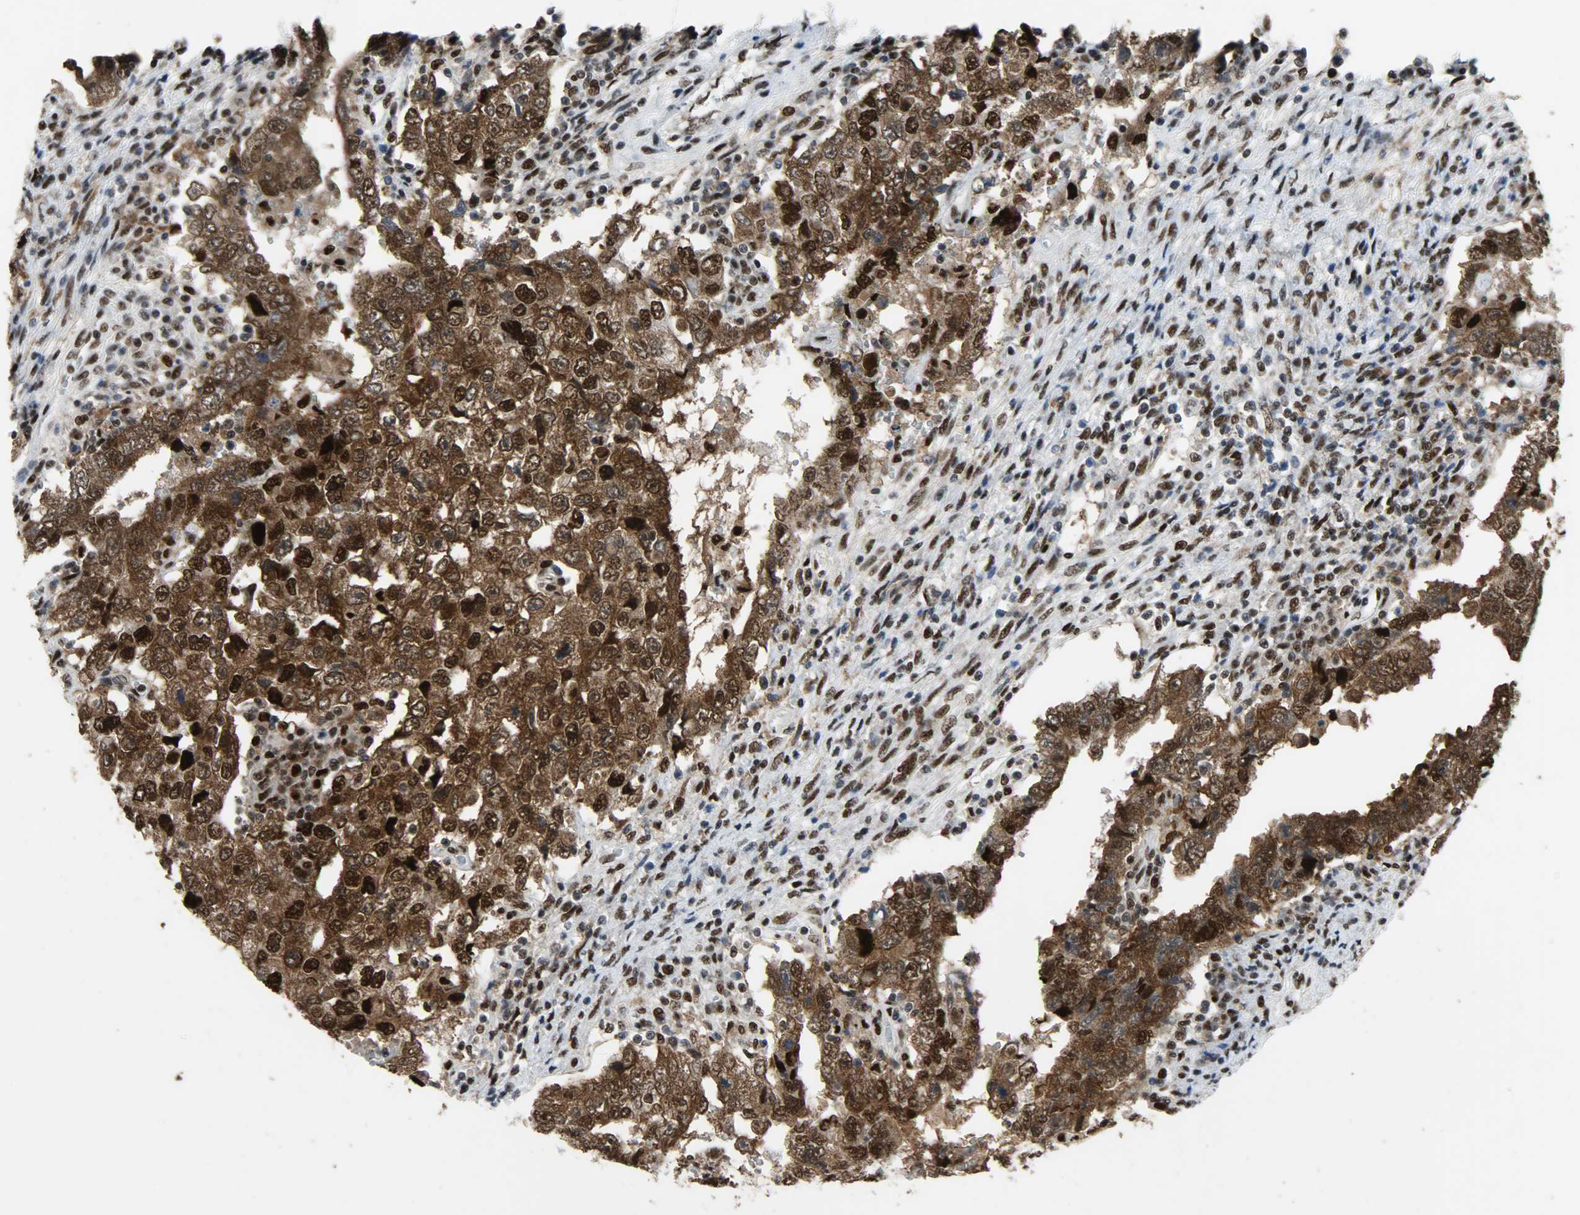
{"staining": {"intensity": "strong", "quantity": ">75%", "location": "cytoplasmic/membranous,nuclear"}, "tissue": "testis cancer", "cell_type": "Tumor cells", "image_type": "cancer", "snomed": [{"axis": "morphology", "description": "Carcinoma, Embryonal, NOS"}, {"axis": "topography", "description": "Testis"}], "caption": "Testis cancer stained with immunohistochemistry demonstrates strong cytoplasmic/membranous and nuclear staining in about >75% of tumor cells. The staining was performed using DAB (3,3'-diaminobenzidine), with brown indicating positive protein expression. Nuclei are stained blue with hematoxylin.", "gene": "SSB", "patient": {"sex": "male", "age": 26}}